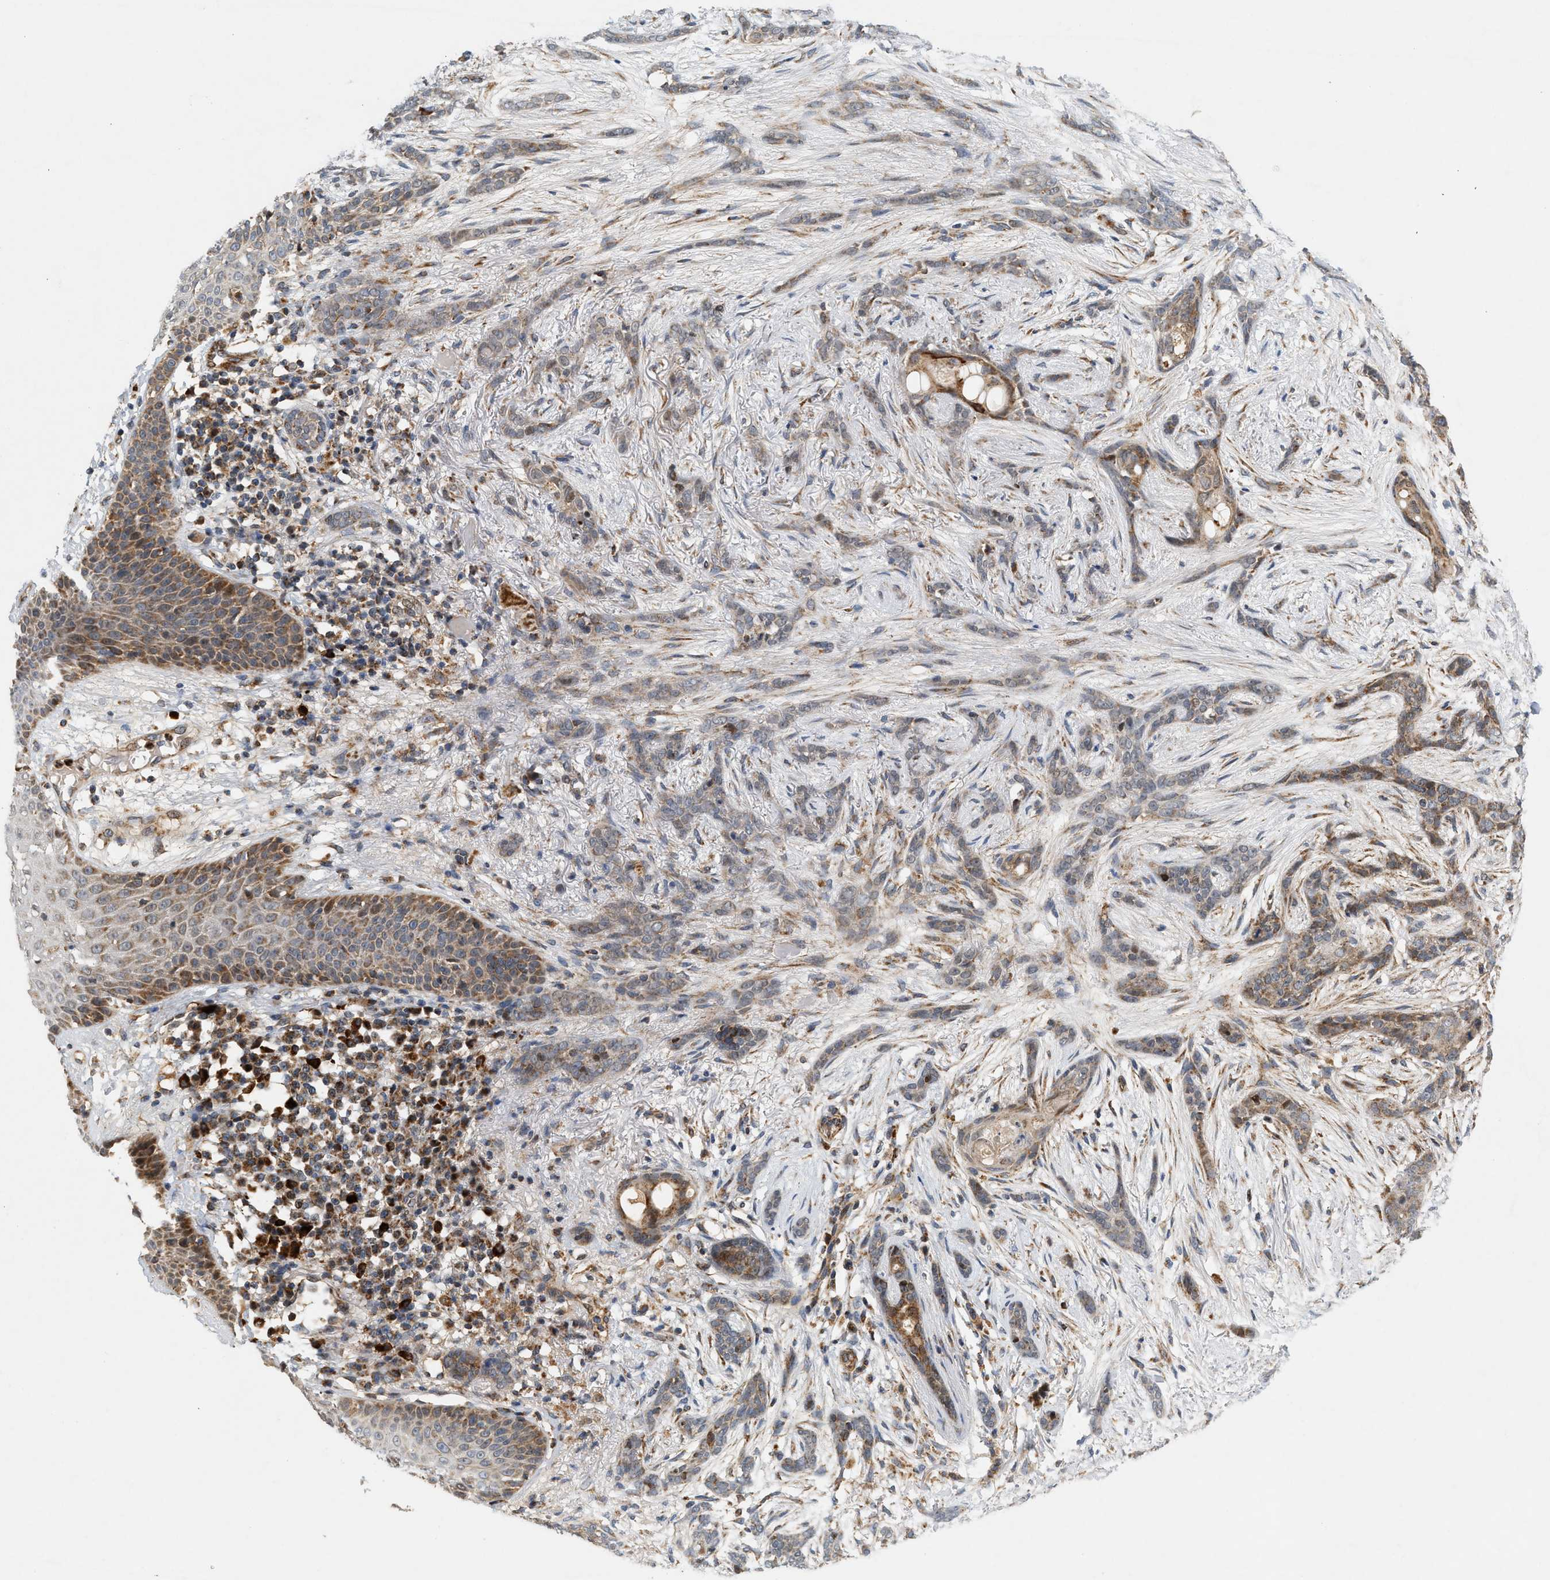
{"staining": {"intensity": "moderate", "quantity": "25%-75%", "location": "cytoplasmic/membranous"}, "tissue": "skin cancer", "cell_type": "Tumor cells", "image_type": "cancer", "snomed": [{"axis": "morphology", "description": "Basal cell carcinoma"}, {"axis": "morphology", "description": "Adnexal tumor, benign"}, {"axis": "topography", "description": "Skin"}], "caption": "Tumor cells show medium levels of moderate cytoplasmic/membranous positivity in about 25%-75% of cells in benign adnexal tumor (skin). Nuclei are stained in blue.", "gene": "MCU", "patient": {"sex": "female", "age": 42}}